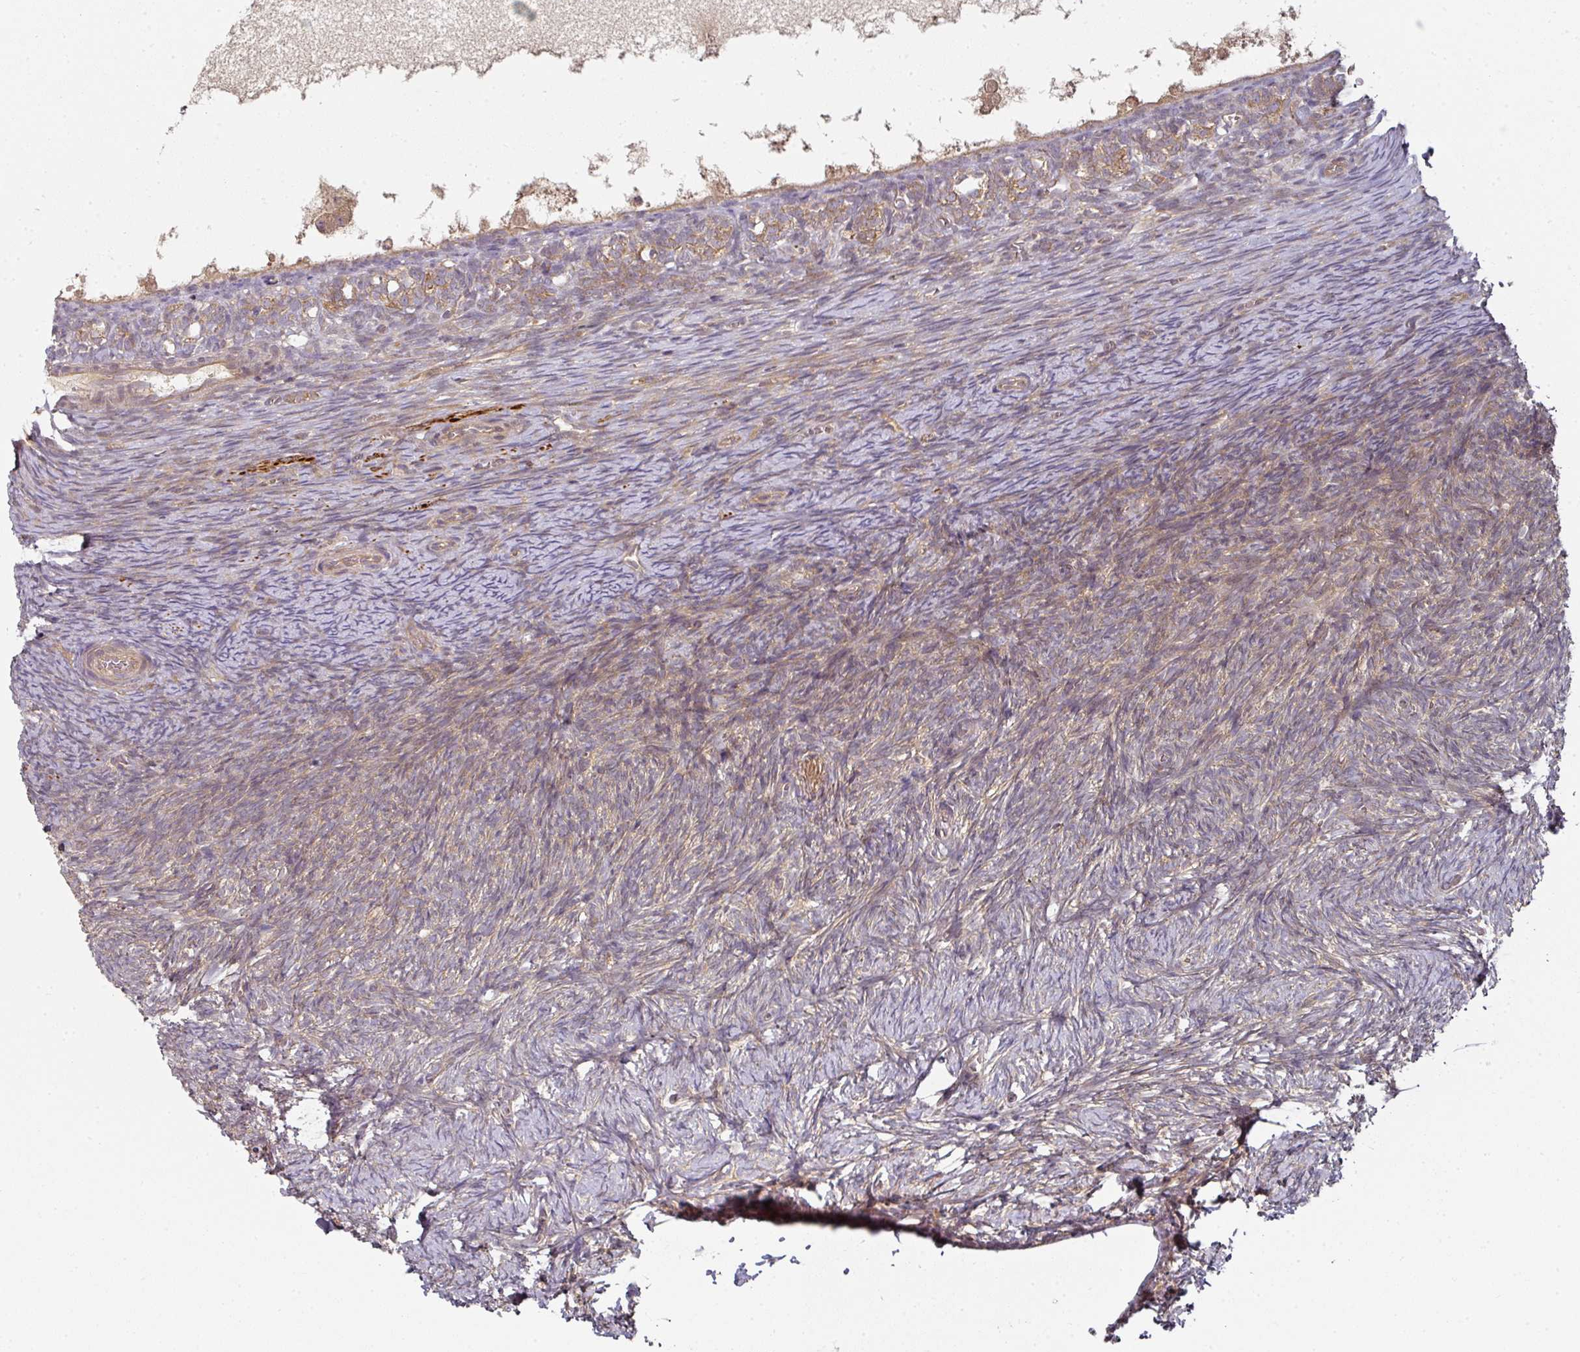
{"staining": {"intensity": "weak", "quantity": "<25%", "location": "cytoplasmic/membranous"}, "tissue": "ovary", "cell_type": "Ovarian stroma cells", "image_type": "normal", "snomed": [{"axis": "morphology", "description": "Normal tissue, NOS"}, {"axis": "topography", "description": "Ovary"}], "caption": "Normal ovary was stained to show a protein in brown. There is no significant expression in ovarian stroma cells. (DAB immunohistochemistry with hematoxylin counter stain).", "gene": "MAP2K2", "patient": {"sex": "female", "age": 39}}